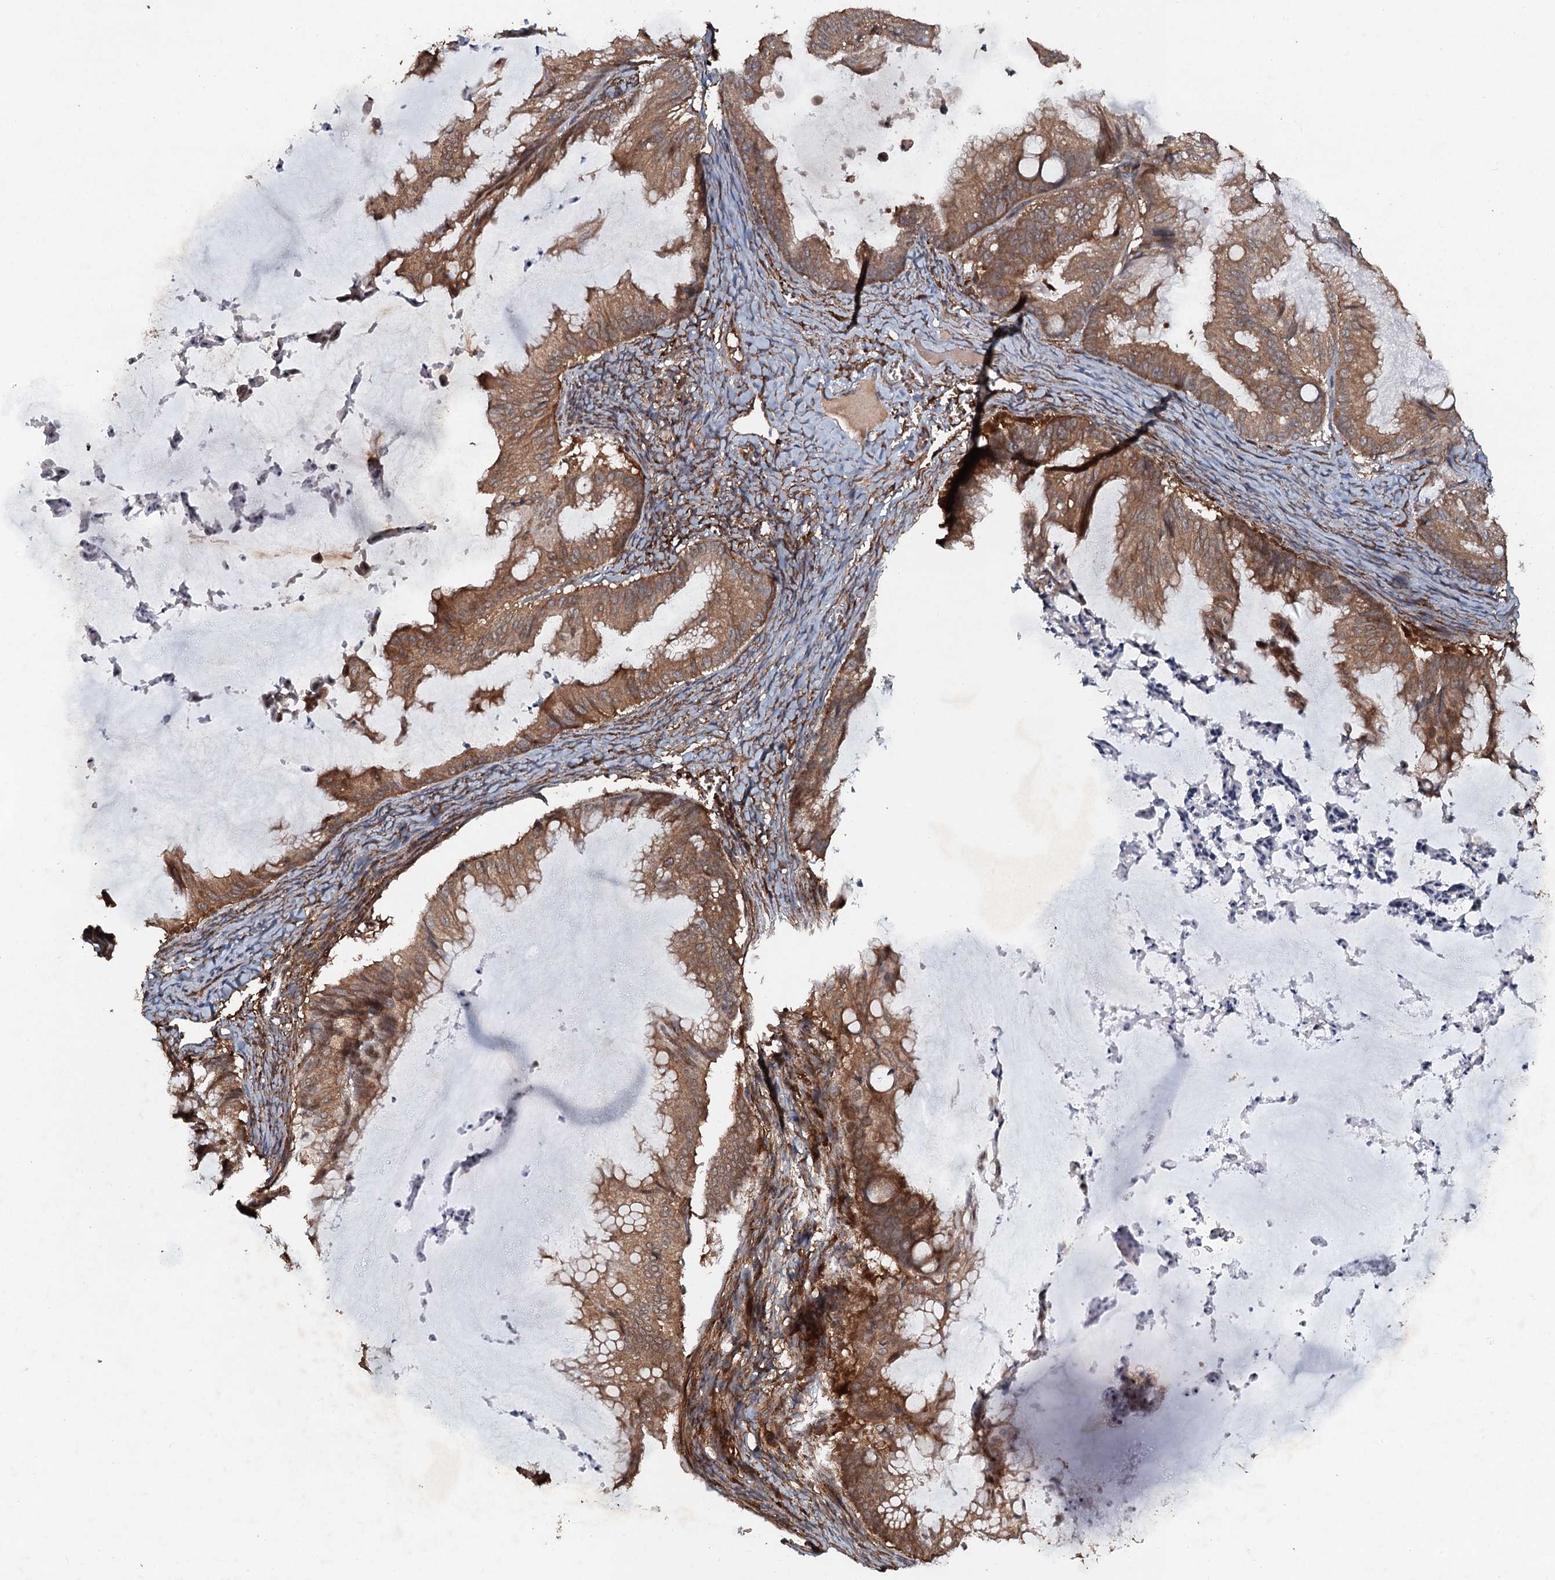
{"staining": {"intensity": "moderate", "quantity": ">75%", "location": "cytoplasmic/membranous"}, "tissue": "ovarian cancer", "cell_type": "Tumor cells", "image_type": "cancer", "snomed": [{"axis": "morphology", "description": "Cystadenocarcinoma, mucinous, NOS"}, {"axis": "topography", "description": "Ovary"}], "caption": "The micrograph demonstrates a brown stain indicating the presence of a protein in the cytoplasmic/membranous of tumor cells in ovarian cancer (mucinous cystadenocarcinoma). Immunohistochemistry stains the protein of interest in brown and the nuclei are stained blue.", "gene": "ADGRG3", "patient": {"sex": "female", "age": 71}}